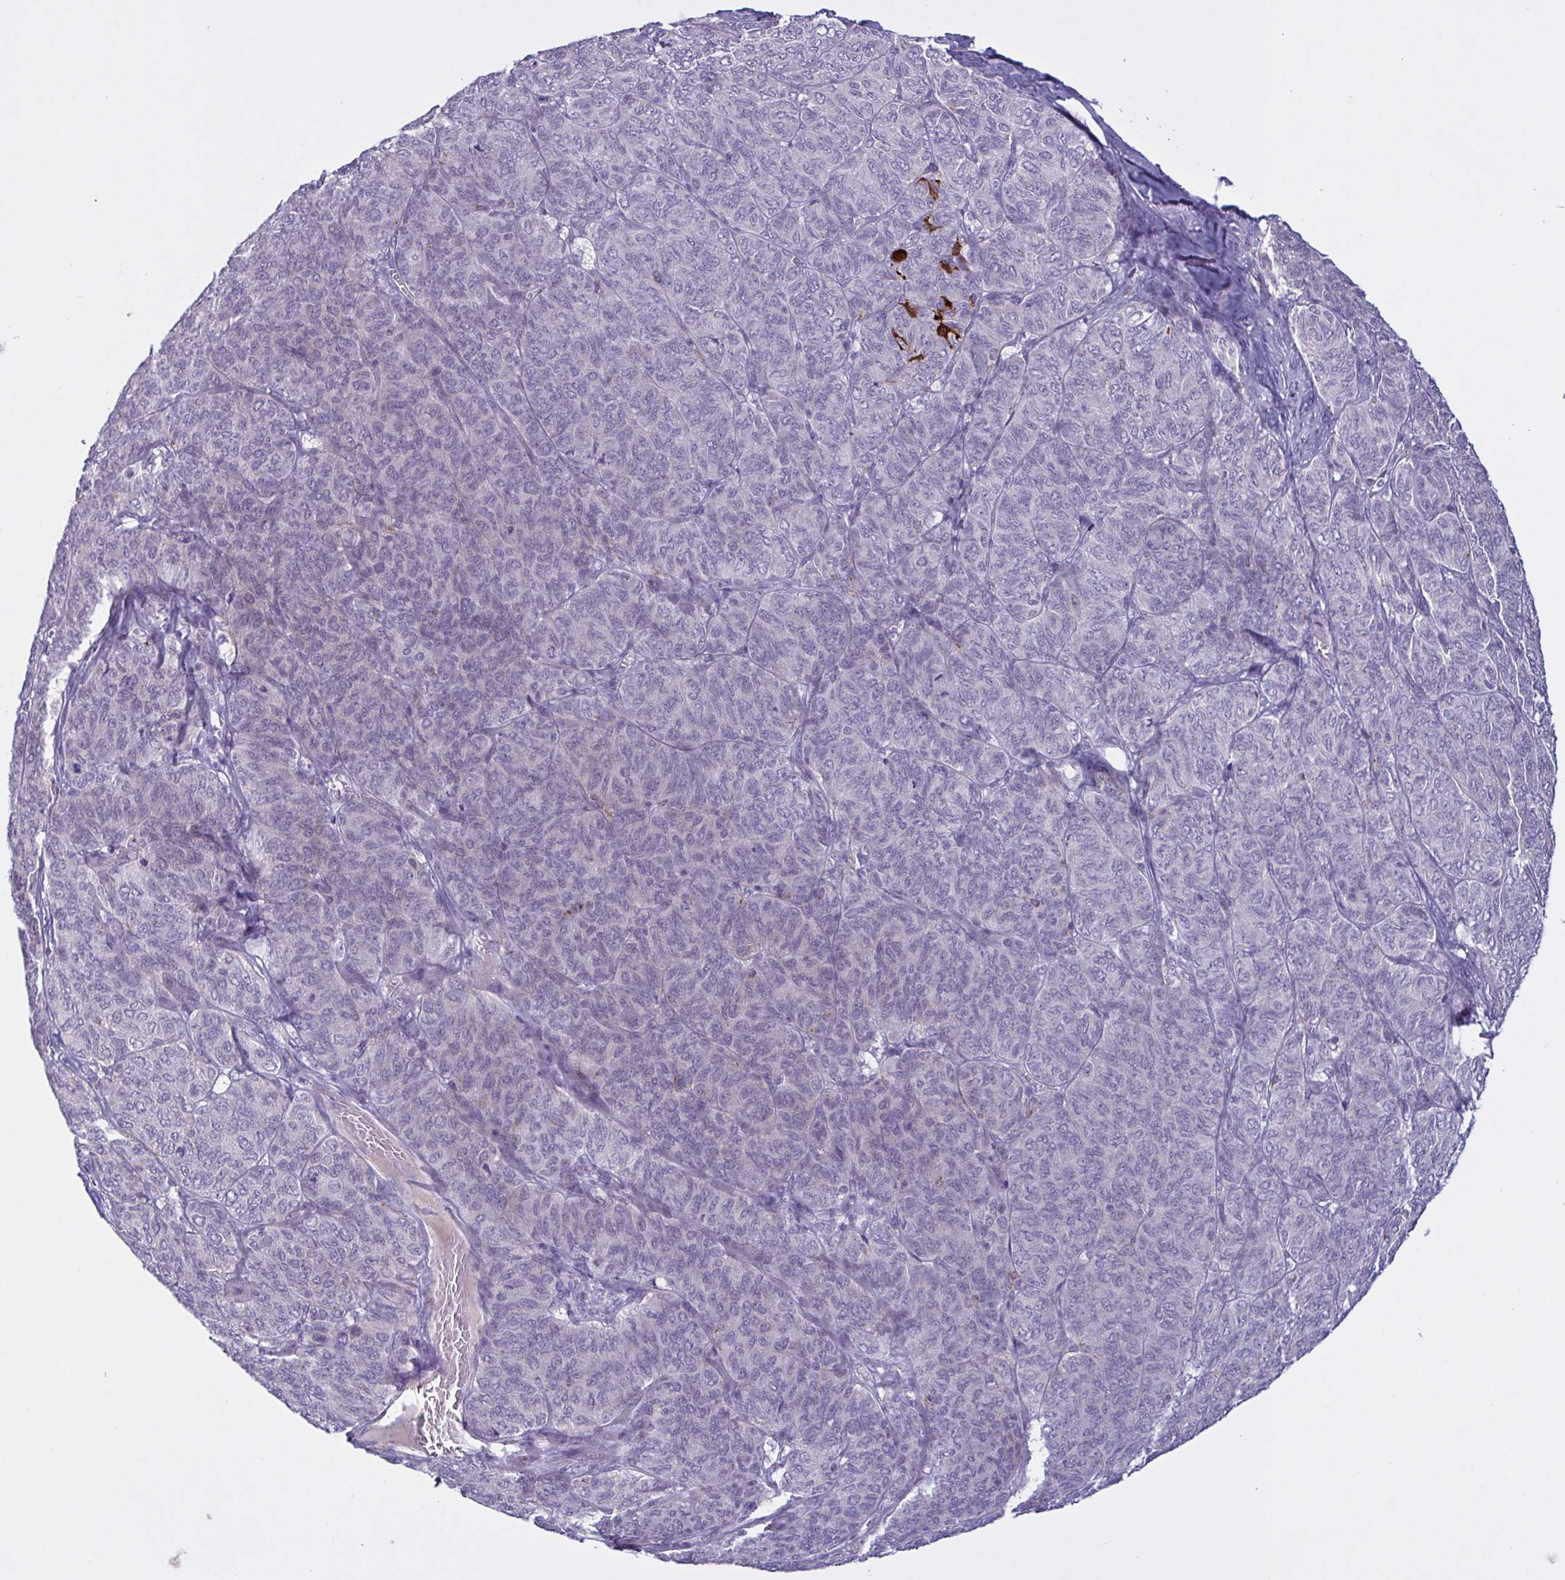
{"staining": {"intensity": "negative", "quantity": "none", "location": "none"}, "tissue": "ovarian cancer", "cell_type": "Tumor cells", "image_type": "cancer", "snomed": [{"axis": "morphology", "description": "Carcinoma, endometroid"}, {"axis": "topography", "description": "Ovary"}], "caption": "Immunohistochemical staining of human ovarian endometroid carcinoma shows no significant staining in tumor cells.", "gene": "F13B", "patient": {"sex": "female", "age": 80}}